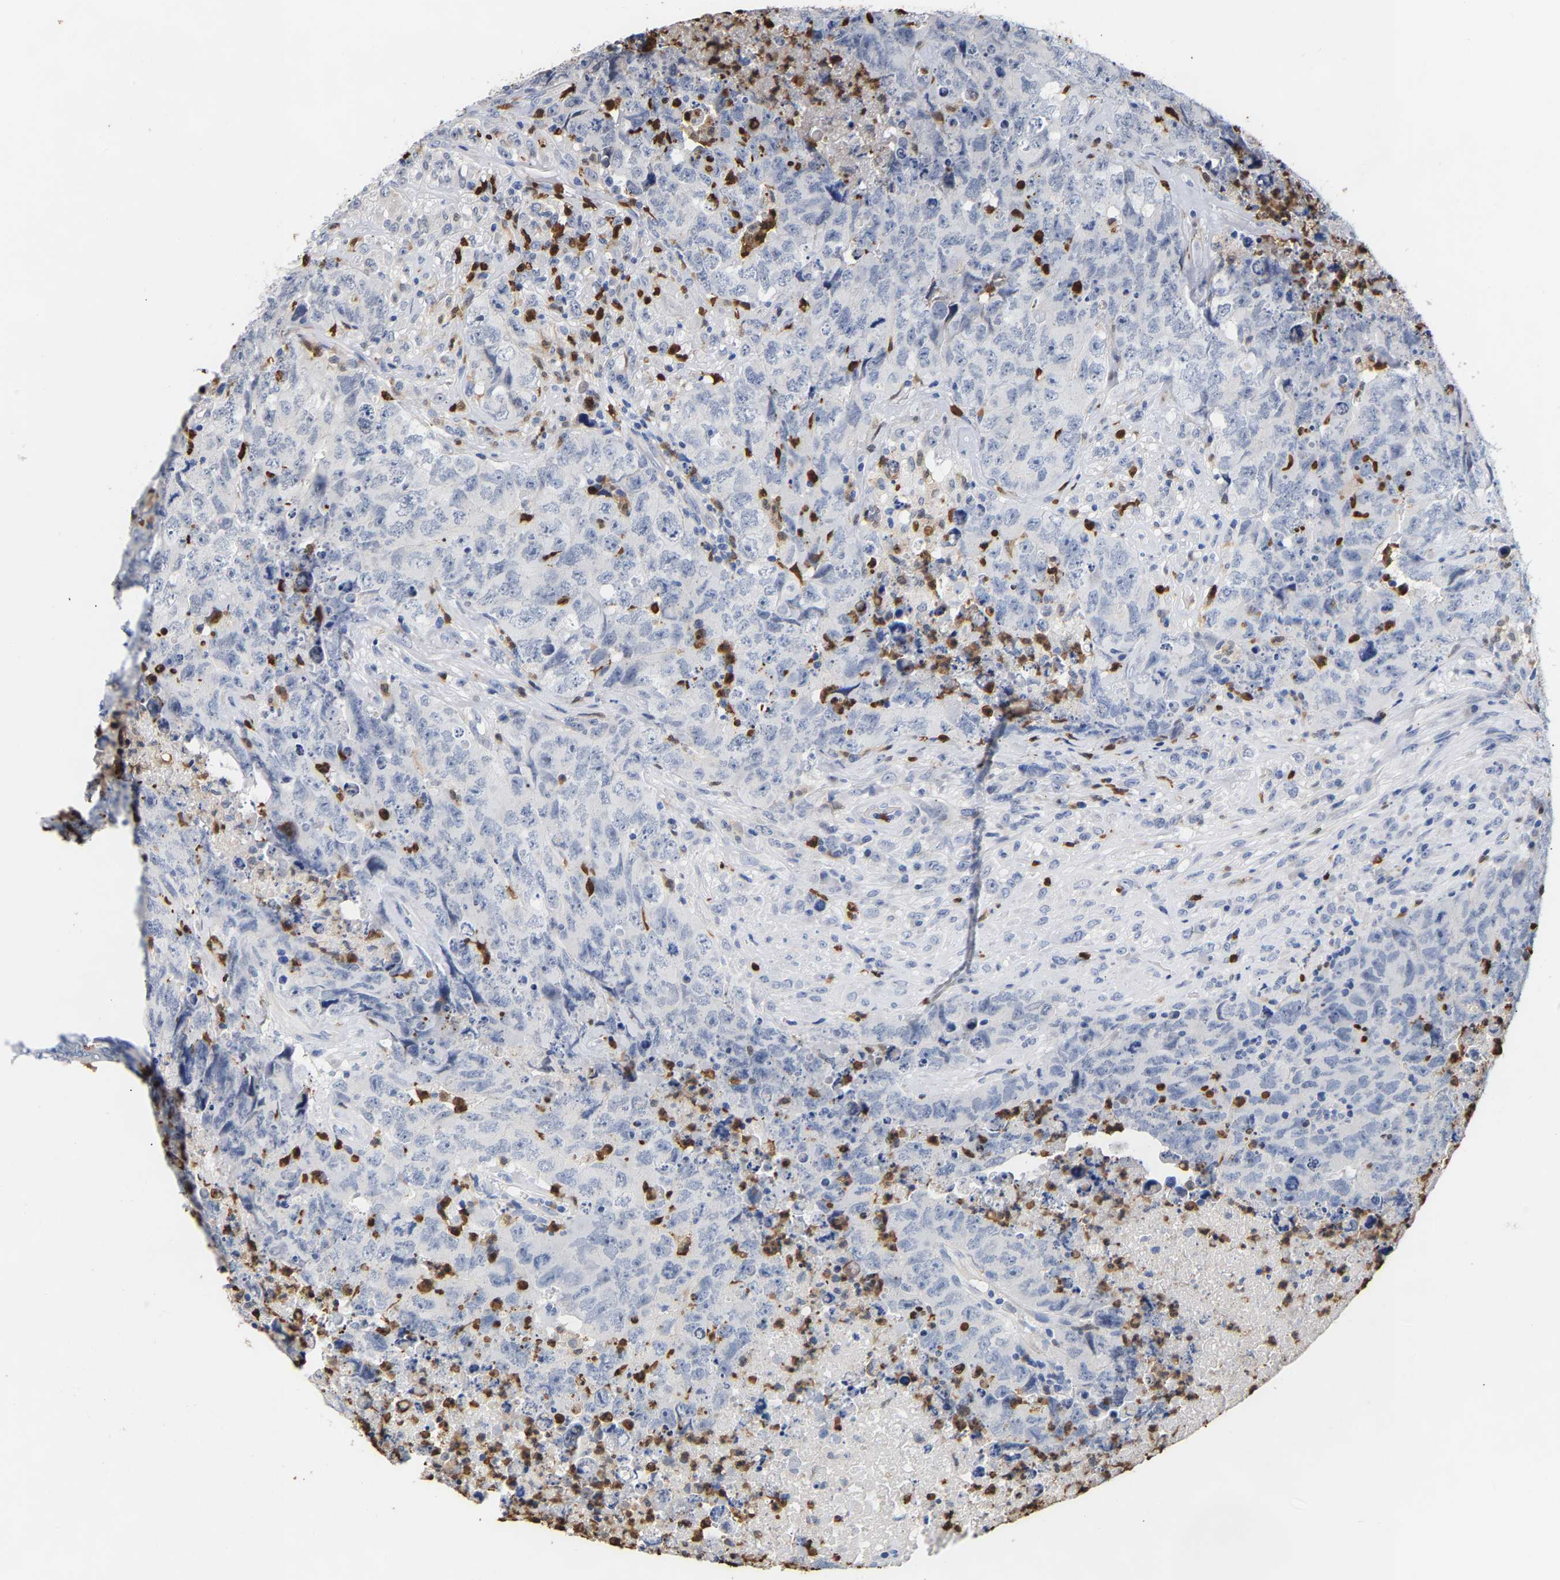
{"staining": {"intensity": "negative", "quantity": "none", "location": "none"}, "tissue": "testis cancer", "cell_type": "Tumor cells", "image_type": "cancer", "snomed": [{"axis": "morphology", "description": "Carcinoma, Embryonal, NOS"}, {"axis": "topography", "description": "Testis"}], "caption": "DAB immunohistochemical staining of testis cancer (embryonal carcinoma) shows no significant expression in tumor cells.", "gene": "TDRD7", "patient": {"sex": "male", "age": 32}}